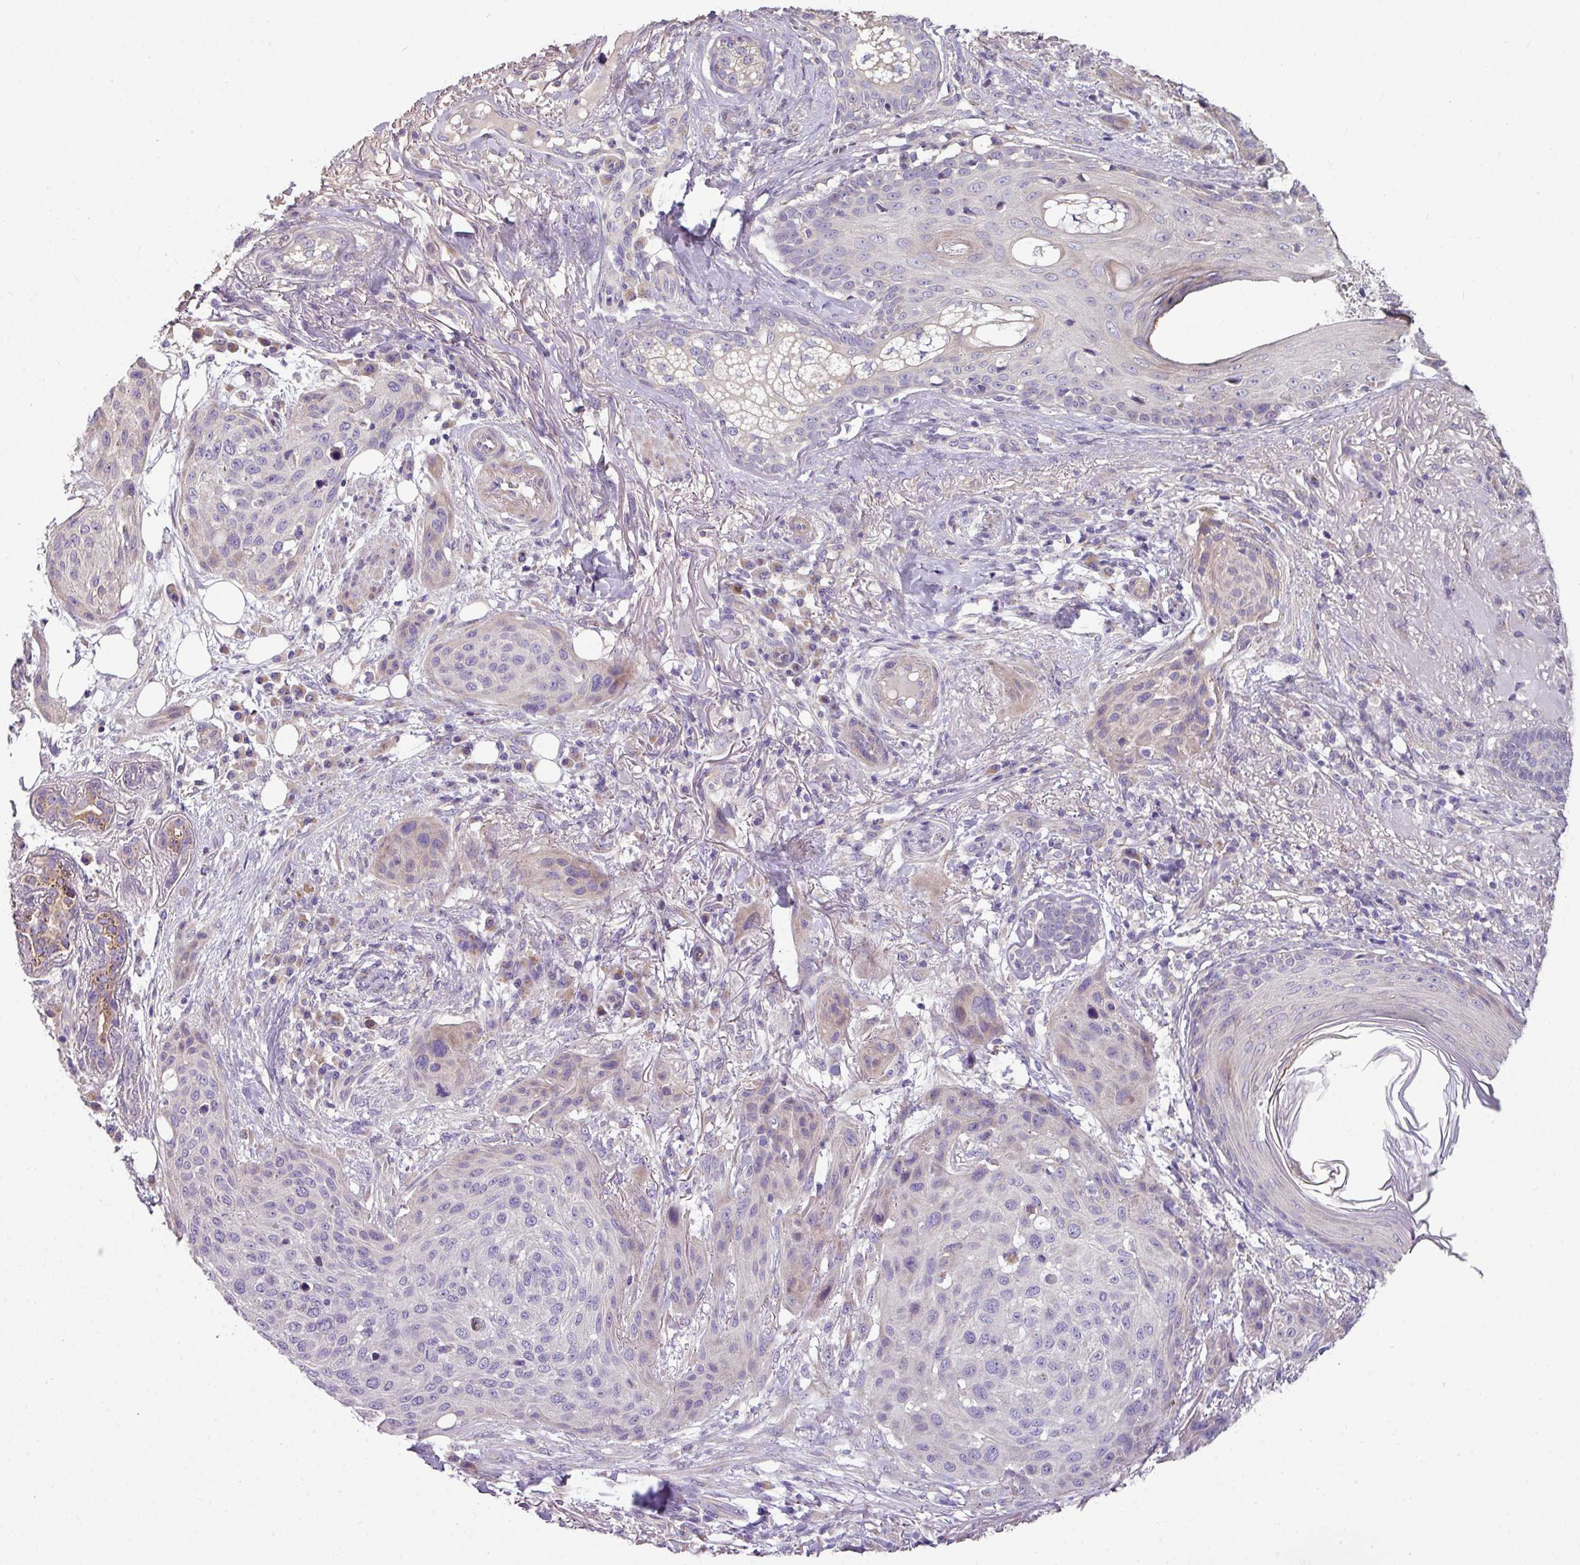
{"staining": {"intensity": "negative", "quantity": "none", "location": "none"}, "tissue": "skin cancer", "cell_type": "Tumor cells", "image_type": "cancer", "snomed": [{"axis": "morphology", "description": "Squamous cell carcinoma, NOS"}, {"axis": "topography", "description": "Skin"}], "caption": "IHC image of human skin cancer stained for a protein (brown), which reveals no staining in tumor cells.", "gene": "LRRC9", "patient": {"sex": "female", "age": 87}}